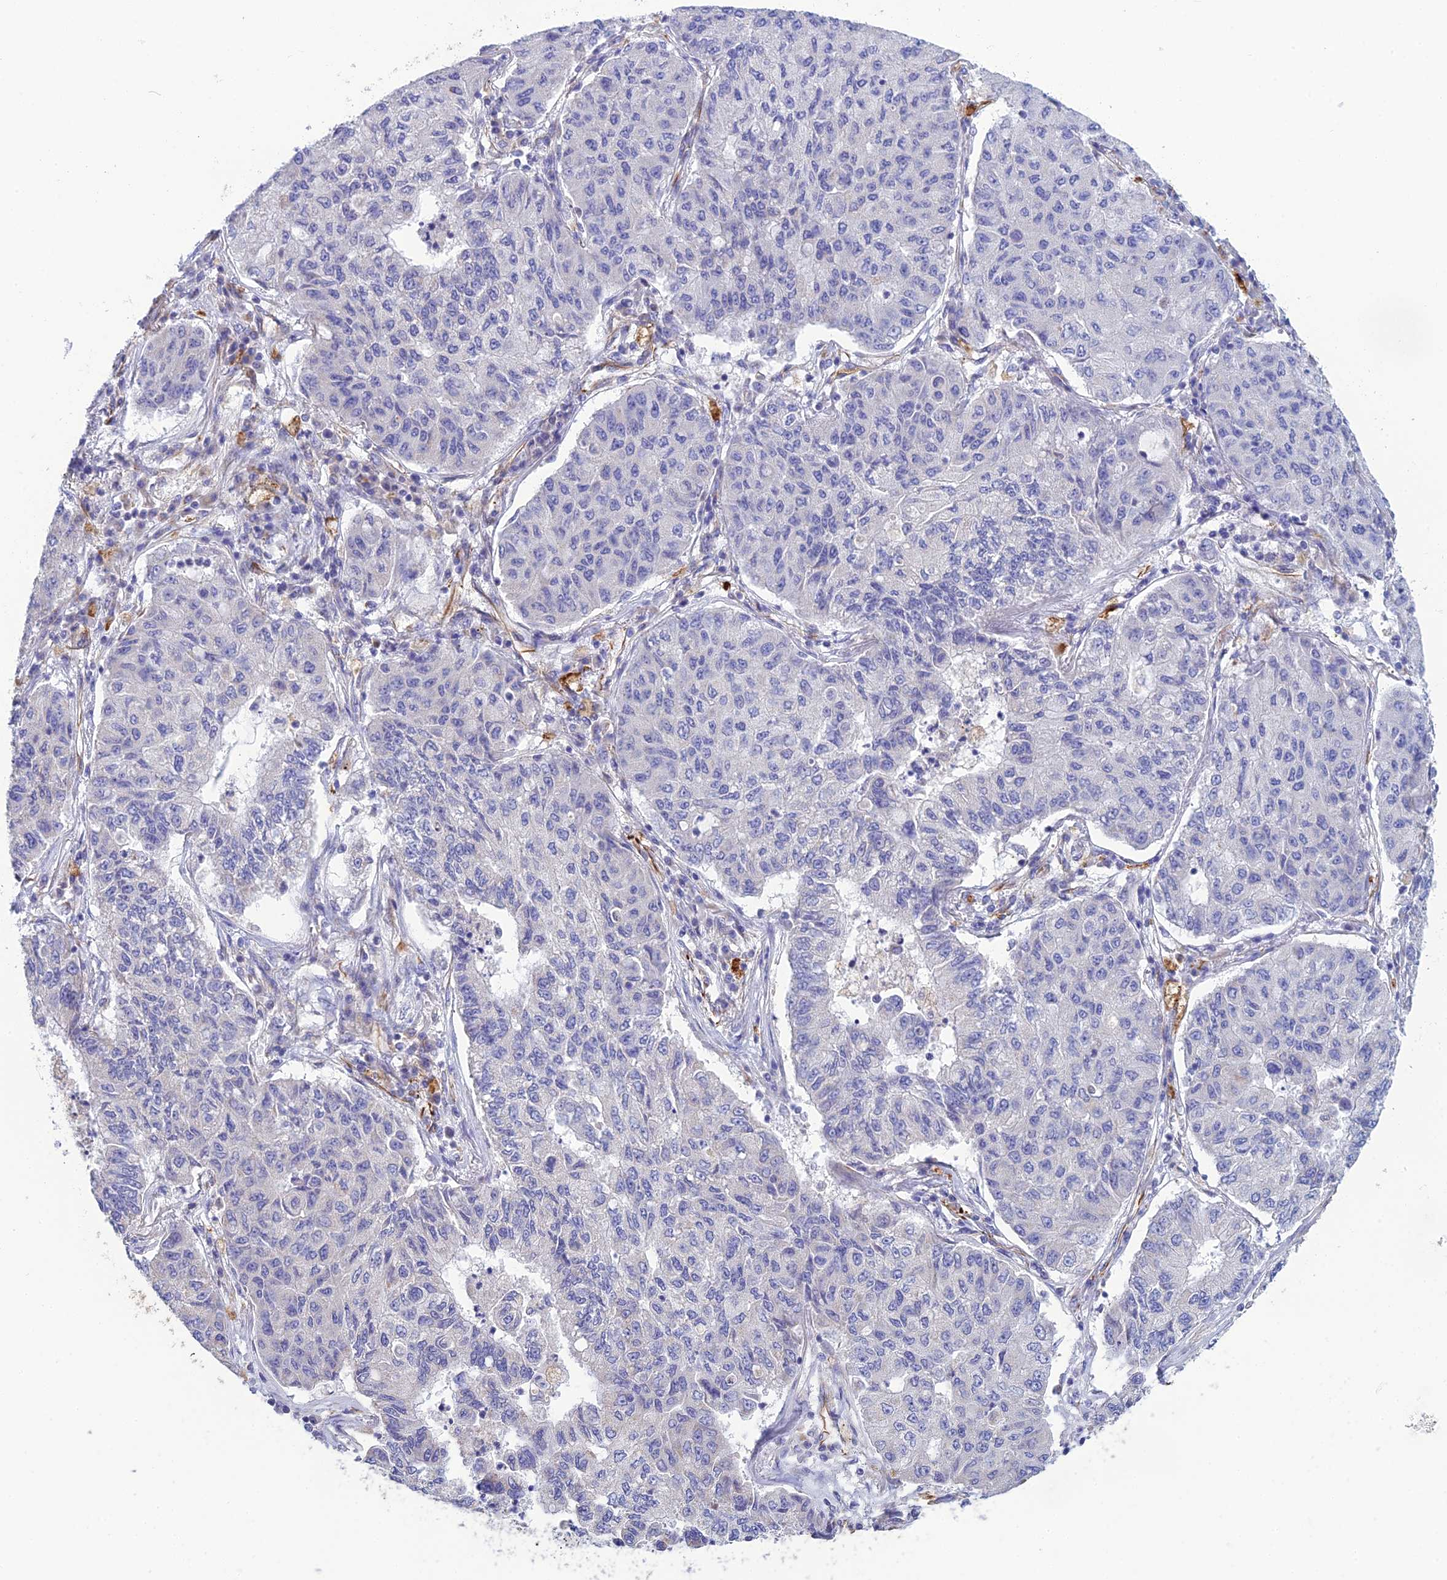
{"staining": {"intensity": "negative", "quantity": "none", "location": "none"}, "tissue": "lung cancer", "cell_type": "Tumor cells", "image_type": "cancer", "snomed": [{"axis": "morphology", "description": "Squamous cell carcinoma, NOS"}, {"axis": "topography", "description": "Lung"}], "caption": "The image shows no staining of tumor cells in lung squamous cell carcinoma. Nuclei are stained in blue.", "gene": "FBXL20", "patient": {"sex": "male", "age": 74}}